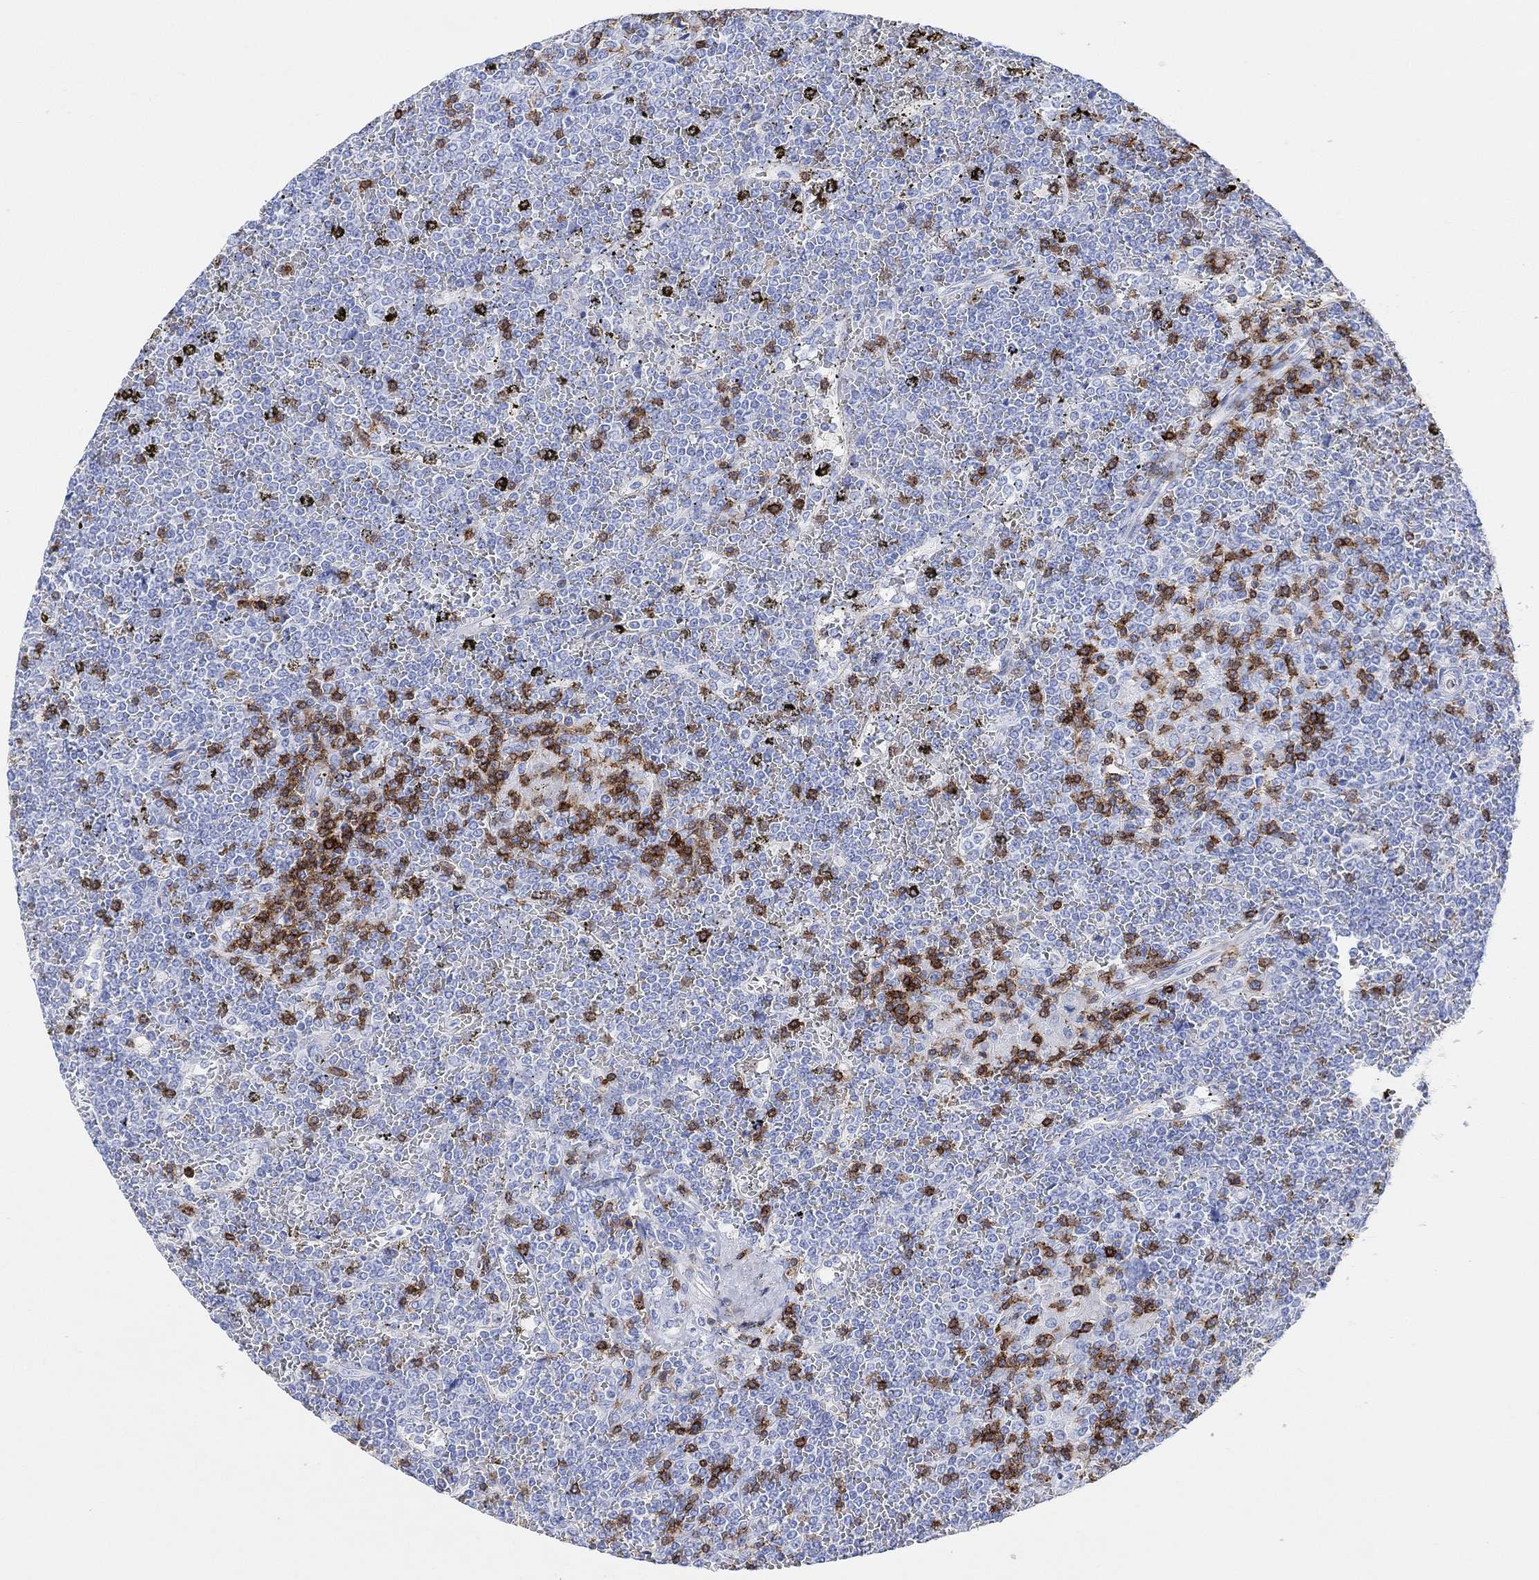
{"staining": {"intensity": "negative", "quantity": "none", "location": "none"}, "tissue": "lymphoma", "cell_type": "Tumor cells", "image_type": "cancer", "snomed": [{"axis": "morphology", "description": "Malignant lymphoma, non-Hodgkin's type, Low grade"}, {"axis": "topography", "description": "Spleen"}], "caption": "This is an immunohistochemistry (IHC) photomicrograph of human lymphoma. There is no staining in tumor cells.", "gene": "GPR65", "patient": {"sex": "female", "age": 19}}